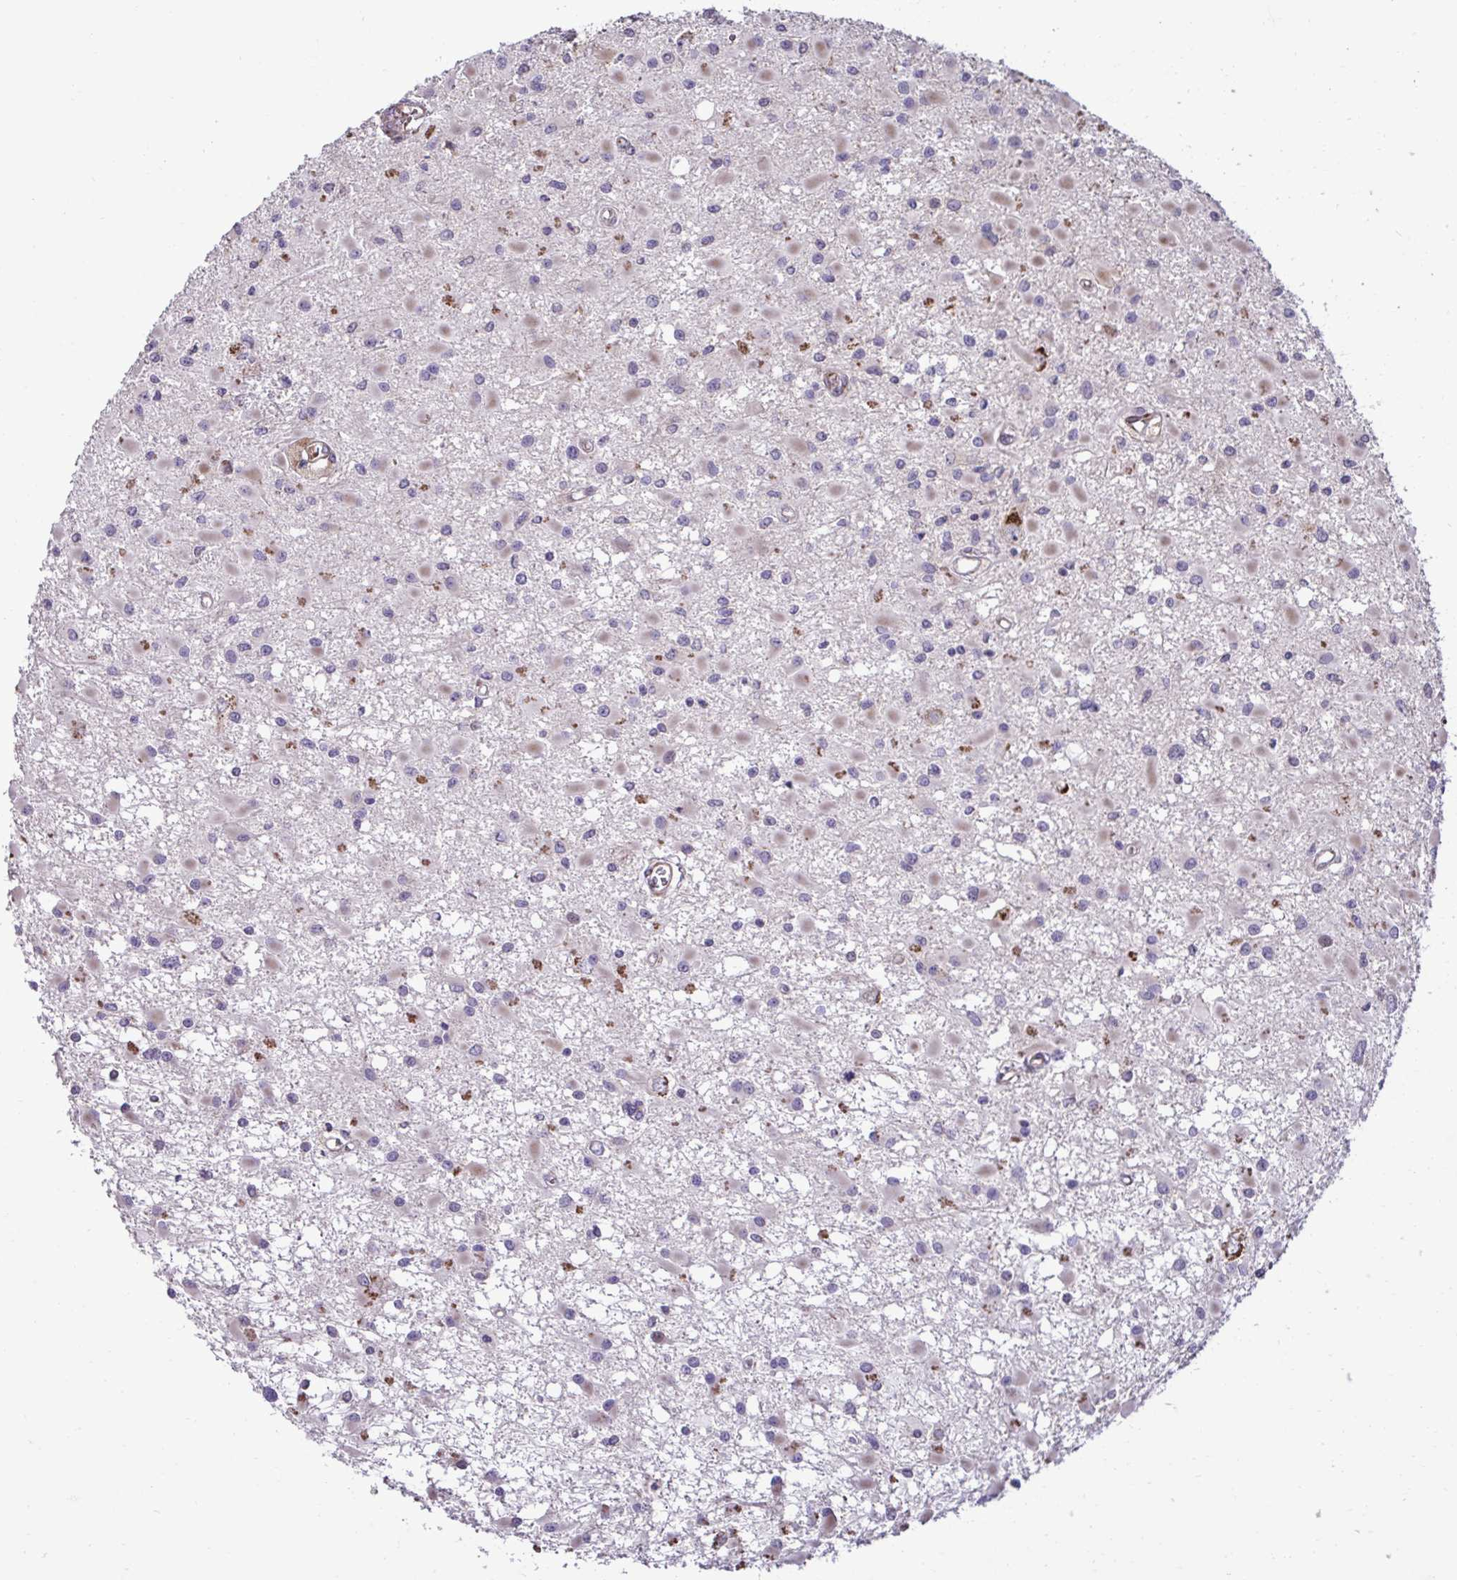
{"staining": {"intensity": "negative", "quantity": "none", "location": "none"}, "tissue": "glioma", "cell_type": "Tumor cells", "image_type": "cancer", "snomed": [{"axis": "morphology", "description": "Glioma, malignant, High grade"}, {"axis": "topography", "description": "Brain"}], "caption": "Malignant high-grade glioma stained for a protein using IHC exhibits no expression tumor cells.", "gene": "LIMS1", "patient": {"sex": "male", "age": 54}}